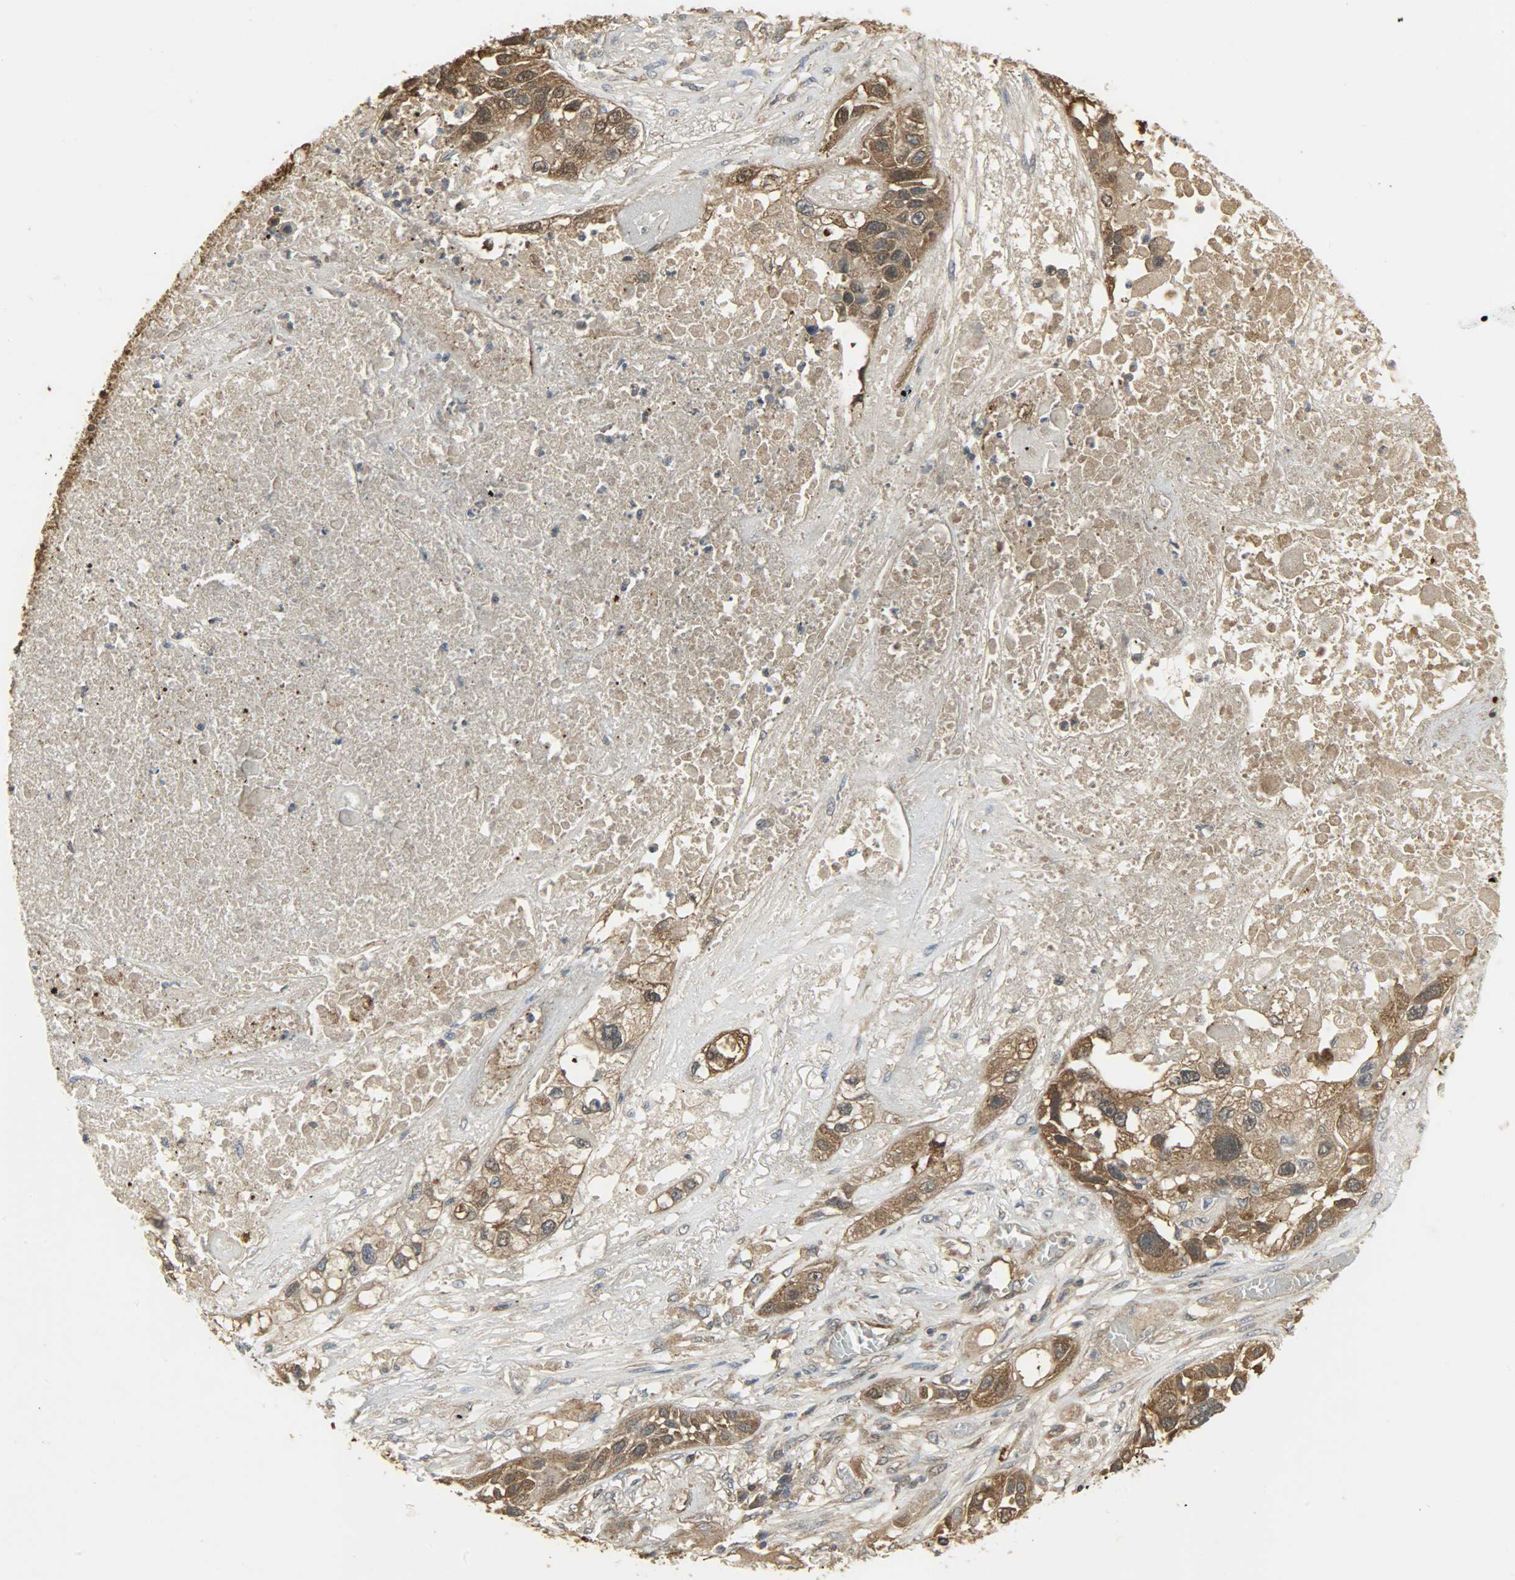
{"staining": {"intensity": "strong", "quantity": ">75%", "location": "cytoplasmic/membranous,nuclear"}, "tissue": "lung cancer", "cell_type": "Tumor cells", "image_type": "cancer", "snomed": [{"axis": "morphology", "description": "Squamous cell carcinoma, NOS"}, {"axis": "topography", "description": "Lung"}], "caption": "Lung squamous cell carcinoma stained with DAB (3,3'-diaminobenzidine) immunohistochemistry (IHC) displays high levels of strong cytoplasmic/membranous and nuclear expression in approximately >75% of tumor cells.", "gene": "LDHB", "patient": {"sex": "male", "age": 71}}